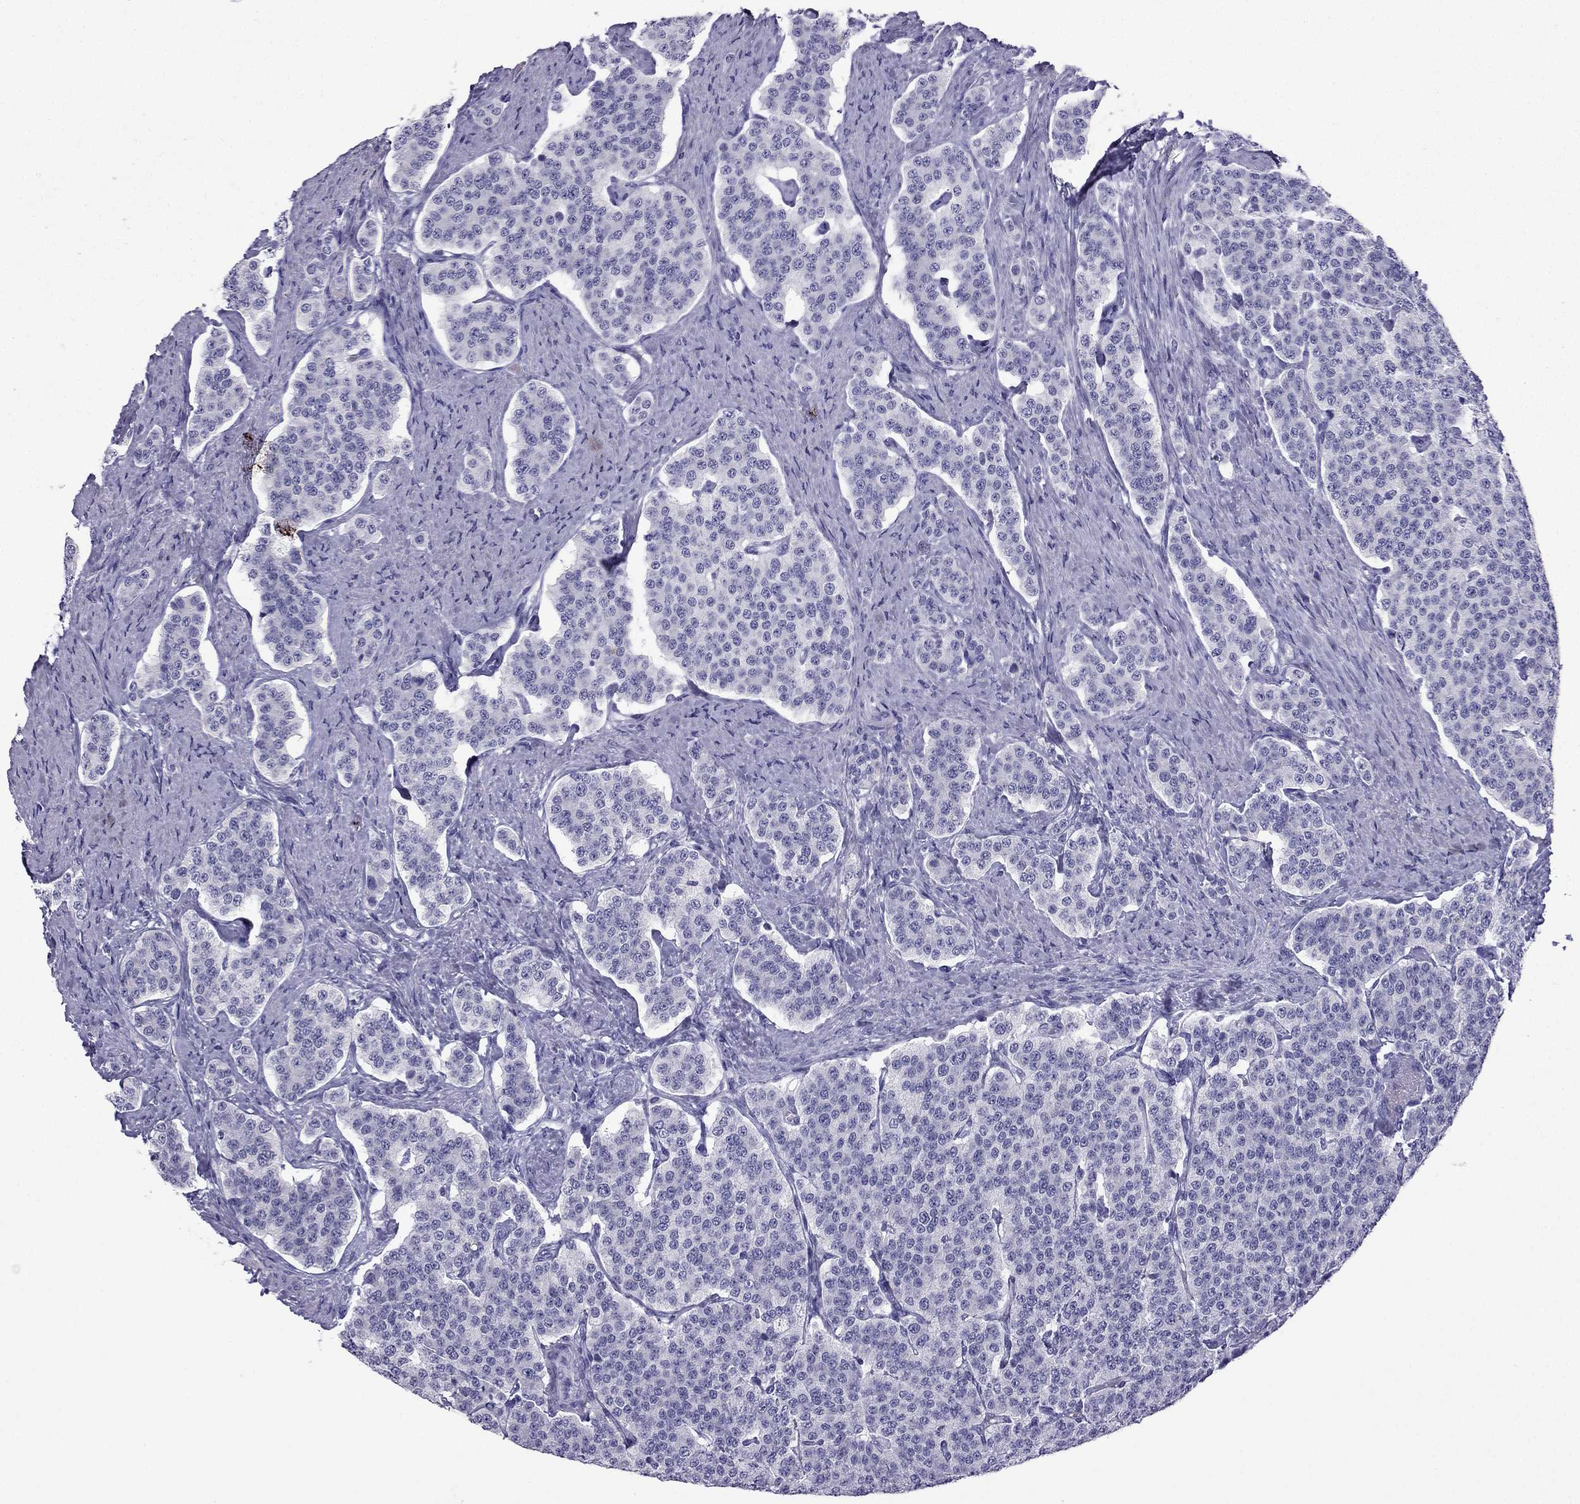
{"staining": {"intensity": "negative", "quantity": "none", "location": "none"}, "tissue": "carcinoid", "cell_type": "Tumor cells", "image_type": "cancer", "snomed": [{"axis": "morphology", "description": "Carcinoid, malignant, NOS"}, {"axis": "topography", "description": "Small intestine"}], "caption": "Immunohistochemistry (IHC) photomicrograph of neoplastic tissue: malignant carcinoid stained with DAB (3,3'-diaminobenzidine) displays no significant protein staining in tumor cells. (DAB (3,3'-diaminobenzidine) immunohistochemistry (IHC) visualized using brightfield microscopy, high magnification).", "gene": "NPTX1", "patient": {"sex": "female", "age": 58}}